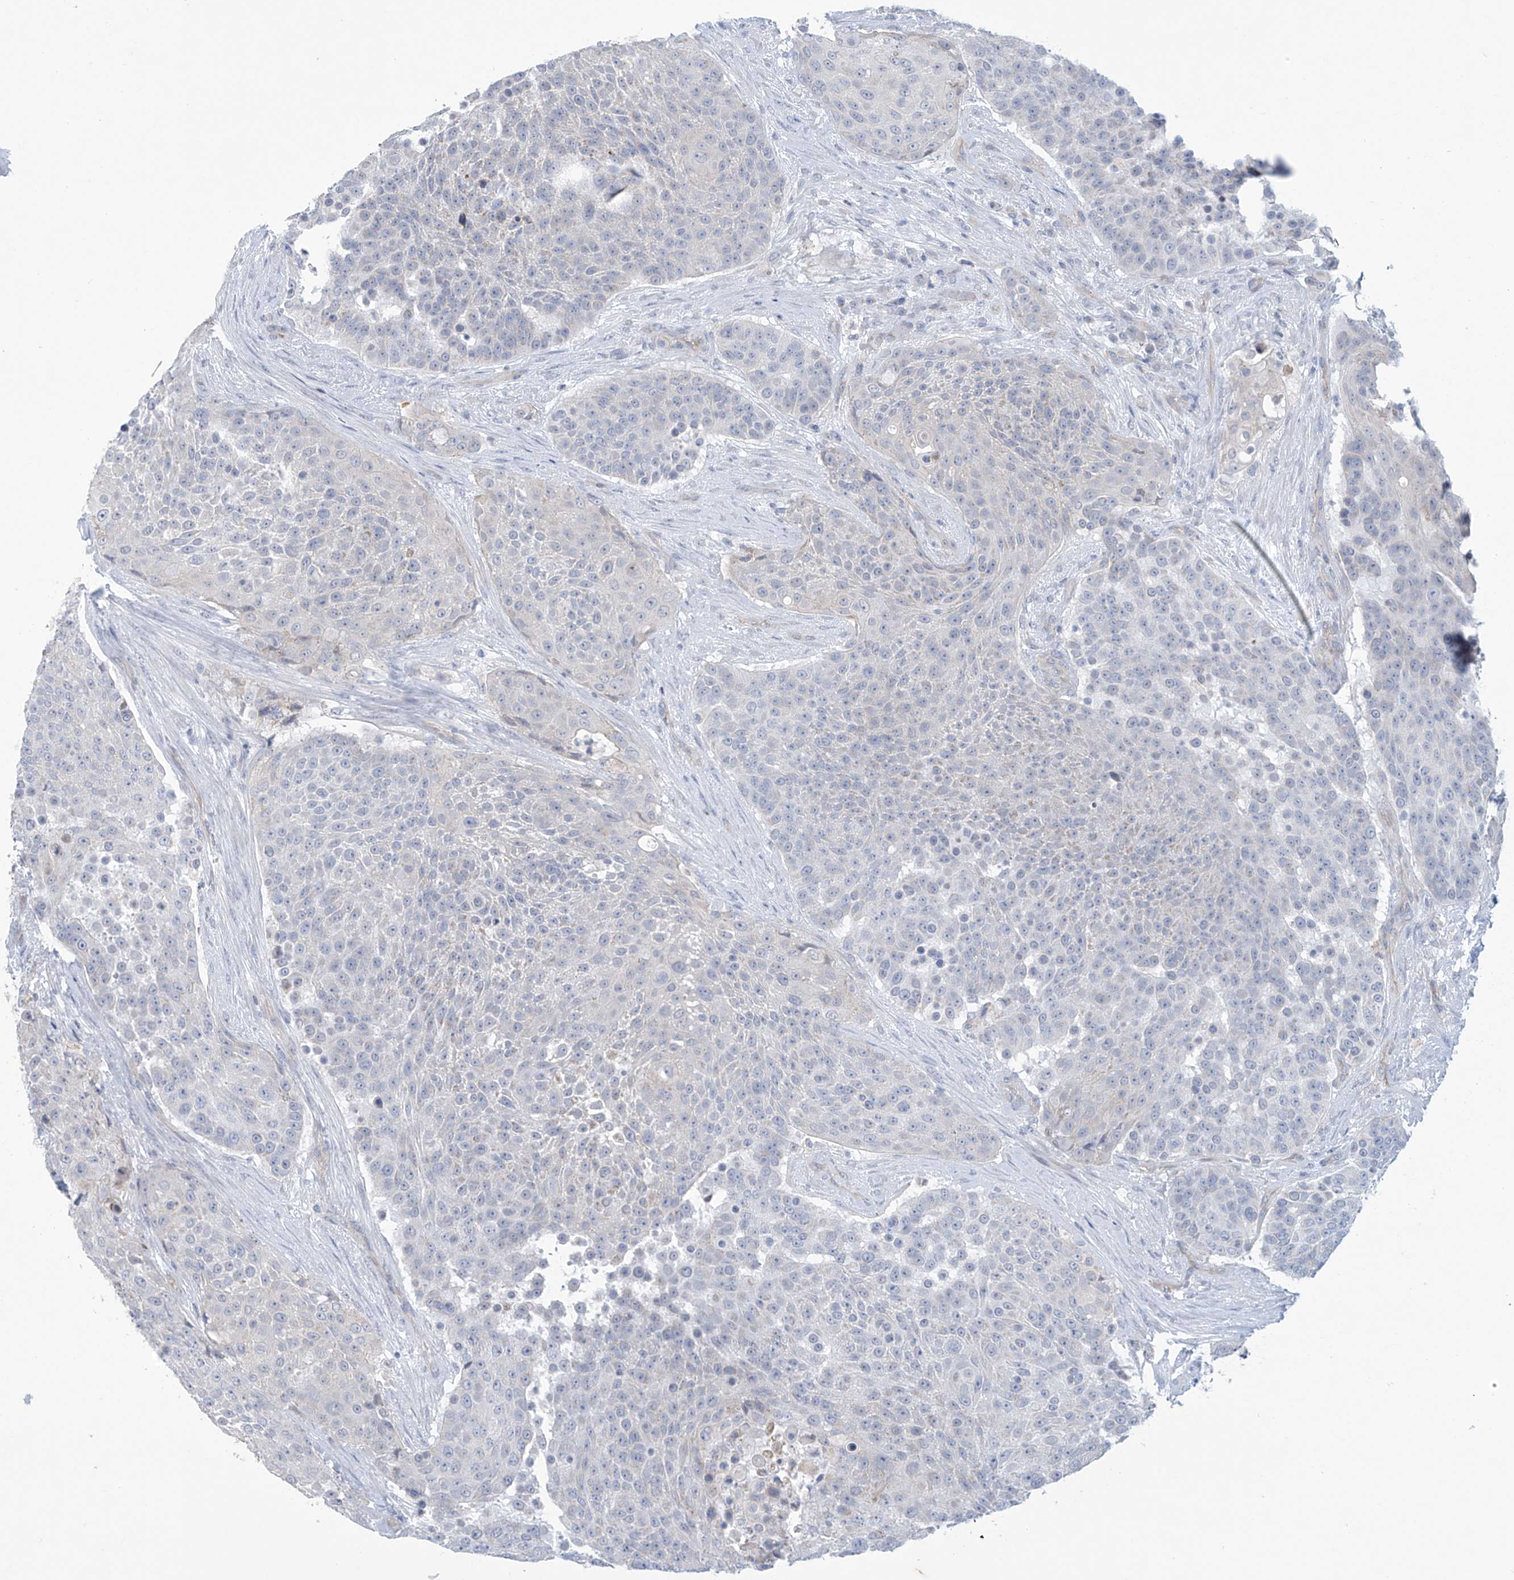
{"staining": {"intensity": "negative", "quantity": "none", "location": "none"}, "tissue": "urothelial cancer", "cell_type": "Tumor cells", "image_type": "cancer", "snomed": [{"axis": "morphology", "description": "Urothelial carcinoma, High grade"}, {"axis": "topography", "description": "Urinary bladder"}], "caption": "Immunohistochemistry photomicrograph of neoplastic tissue: human urothelial cancer stained with DAB reveals no significant protein staining in tumor cells. (Brightfield microscopy of DAB (3,3'-diaminobenzidine) immunohistochemistry at high magnification).", "gene": "ABHD13", "patient": {"sex": "female", "age": 63}}